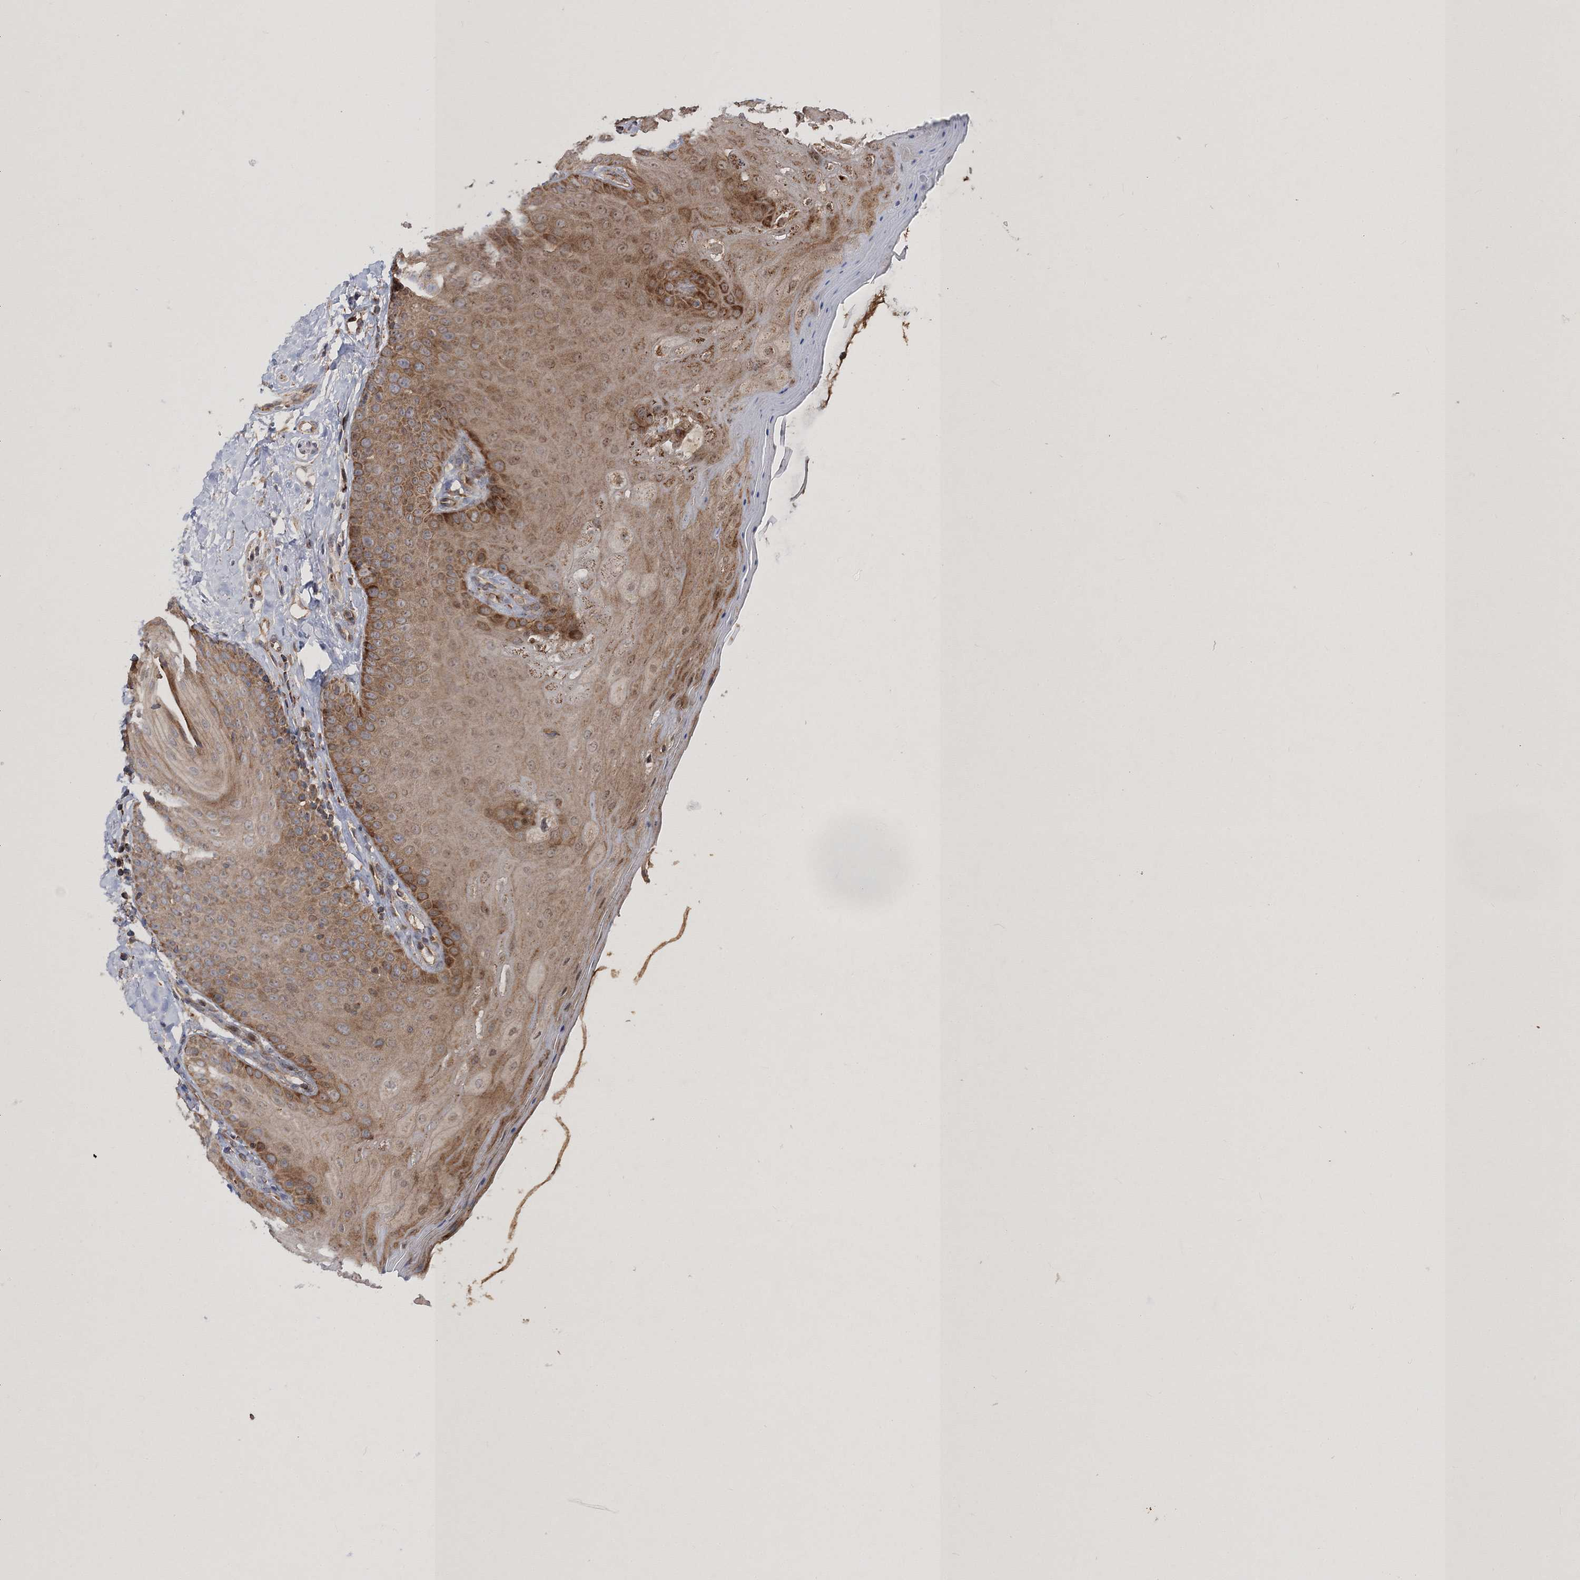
{"staining": {"intensity": "moderate", "quantity": ">75%", "location": "cytoplasmic/membranous"}, "tissue": "oral mucosa", "cell_type": "Squamous epithelial cells", "image_type": "normal", "snomed": [{"axis": "morphology", "description": "Normal tissue, NOS"}, {"axis": "topography", "description": "Oral tissue"}], "caption": "The immunohistochemical stain labels moderate cytoplasmic/membranous expression in squamous epithelial cells of normal oral mucosa. (DAB = brown stain, brightfield microscopy at high magnification).", "gene": "SCRN3", "patient": {"sex": "female", "age": 31}}